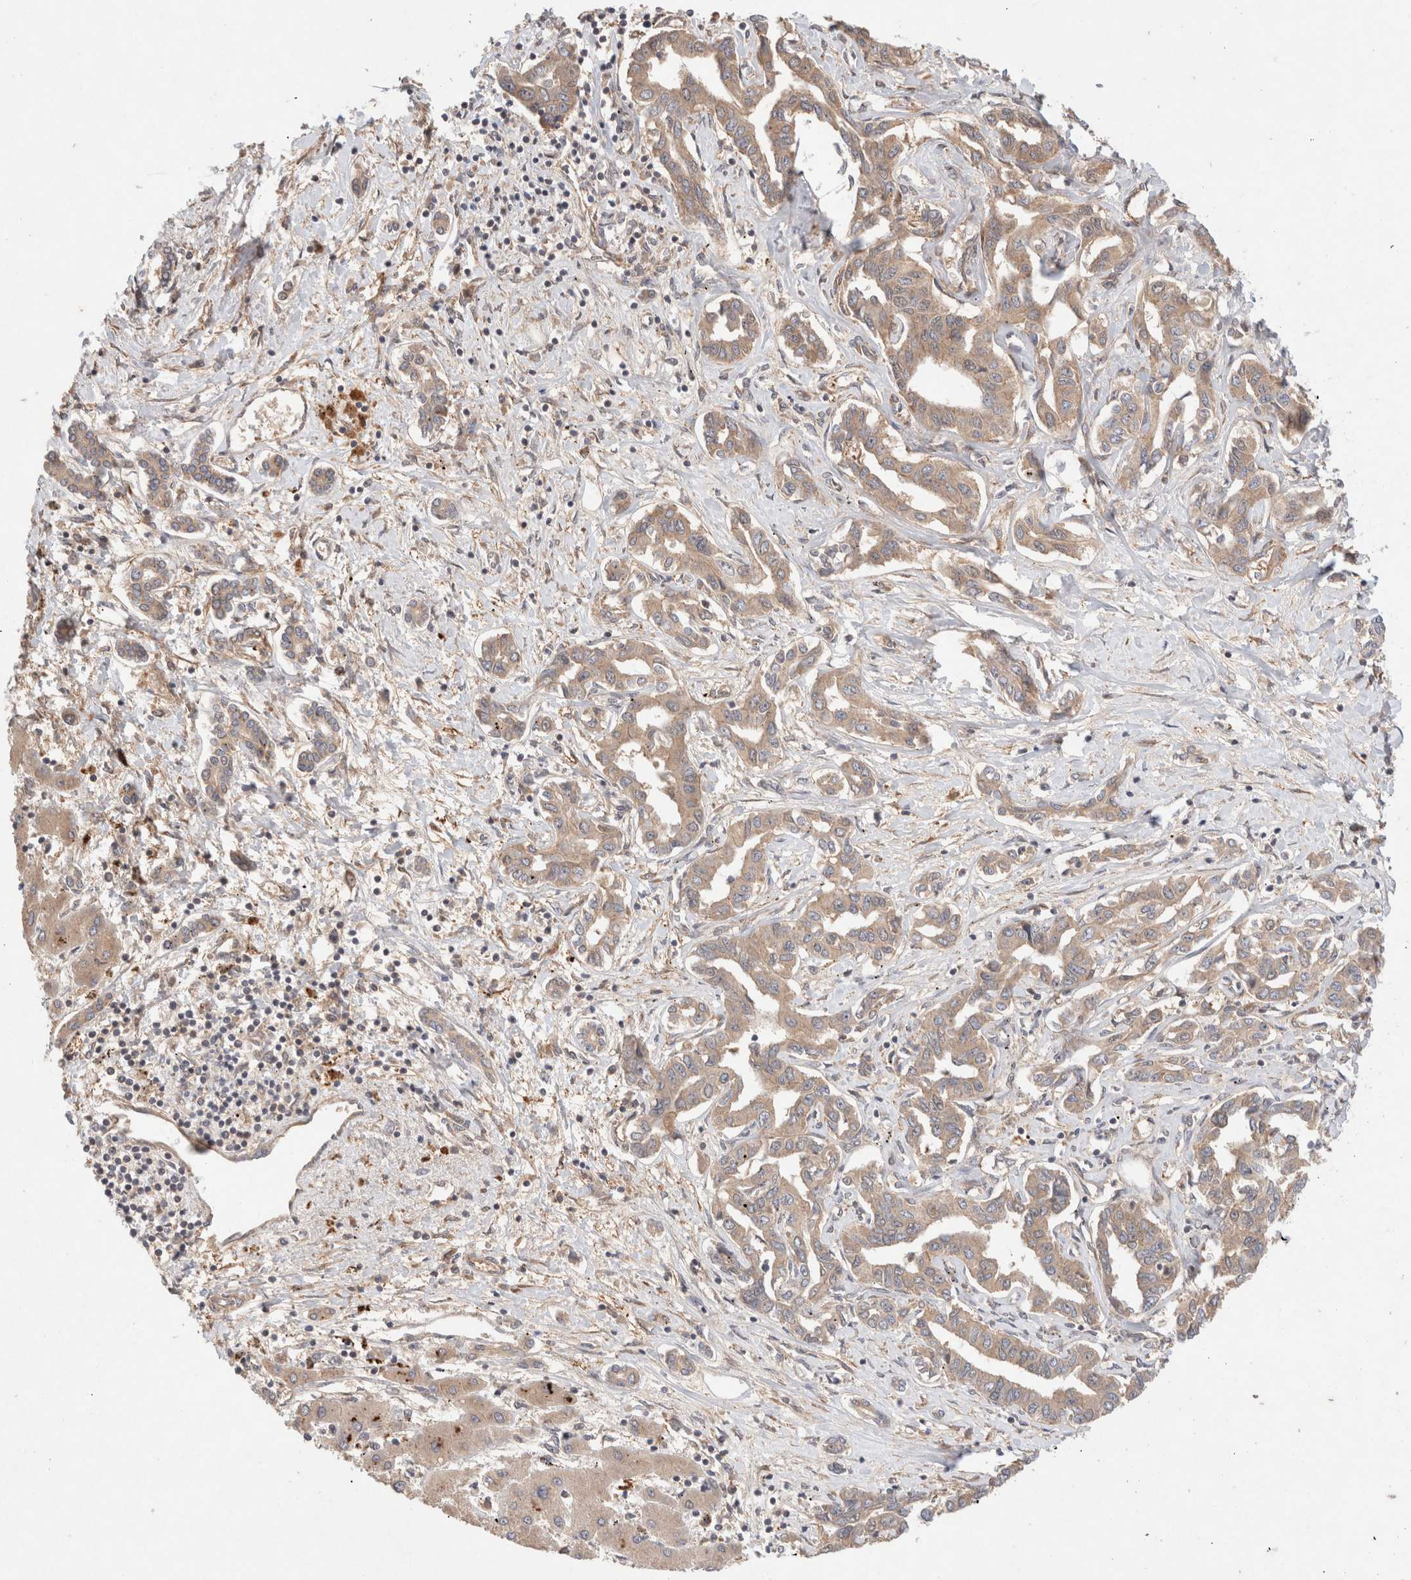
{"staining": {"intensity": "weak", "quantity": ">75%", "location": "cytoplasmic/membranous"}, "tissue": "liver cancer", "cell_type": "Tumor cells", "image_type": "cancer", "snomed": [{"axis": "morphology", "description": "Cholangiocarcinoma"}, {"axis": "topography", "description": "Liver"}], "caption": "Weak cytoplasmic/membranous staining for a protein is seen in about >75% of tumor cells of liver cholangiocarcinoma using IHC.", "gene": "KLHL20", "patient": {"sex": "male", "age": 59}}